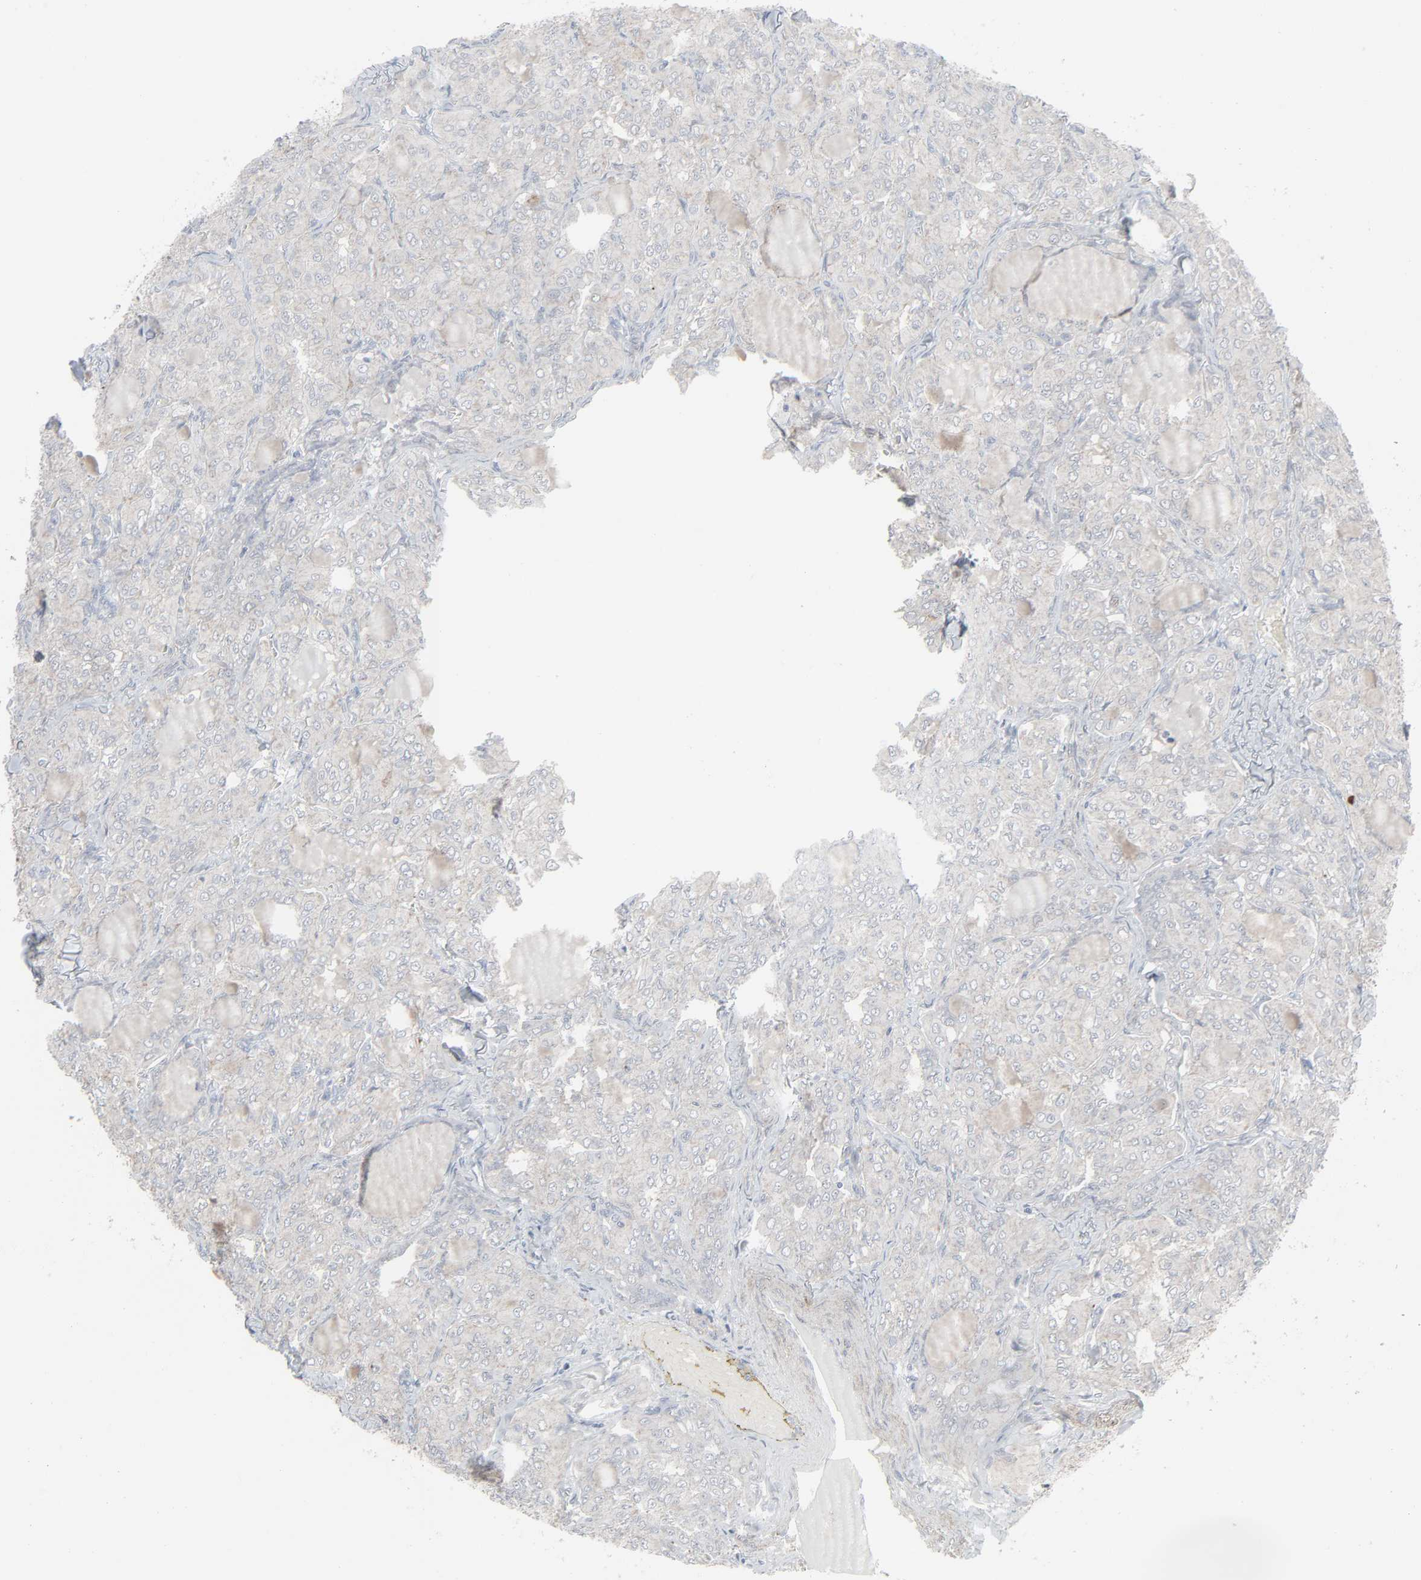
{"staining": {"intensity": "negative", "quantity": "none", "location": "none"}, "tissue": "thyroid cancer", "cell_type": "Tumor cells", "image_type": "cancer", "snomed": [{"axis": "morphology", "description": "Papillary adenocarcinoma, NOS"}, {"axis": "topography", "description": "Thyroid gland"}], "caption": "DAB (3,3'-diaminobenzidine) immunohistochemical staining of thyroid cancer displays no significant staining in tumor cells.", "gene": "NEUROD1", "patient": {"sex": "male", "age": 20}}